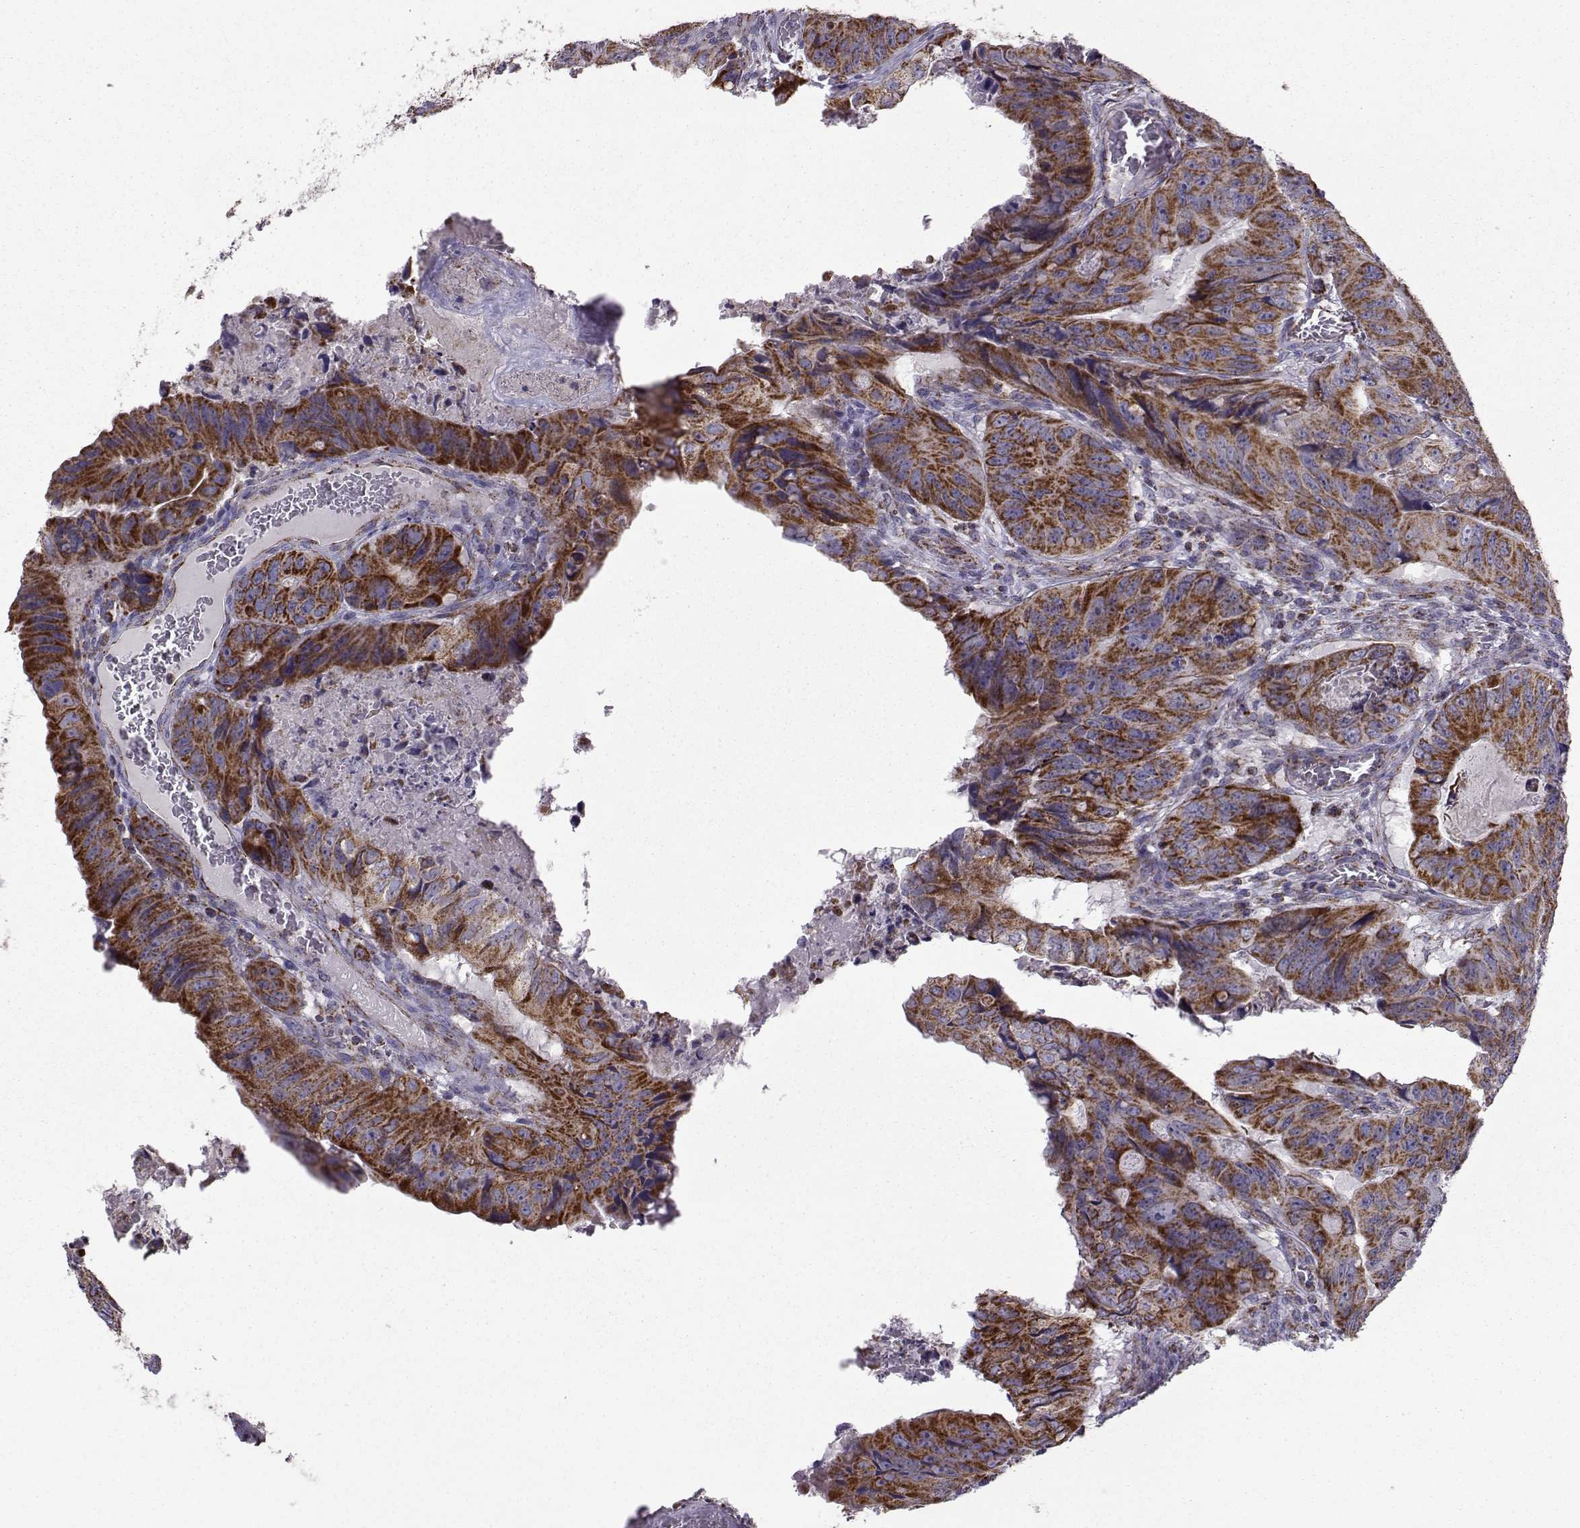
{"staining": {"intensity": "strong", "quantity": ">75%", "location": "cytoplasmic/membranous"}, "tissue": "colorectal cancer", "cell_type": "Tumor cells", "image_type": "cancer", "snomed": [{"axis": "morphology", "description": "Adenocarcinoma, NOS"}, {"axis": "topography", "description": "Colon"}], "caption": "Protein analysis of colorectal cancer tissue demonstrates strong cytoplasmic/membranous expression in approximately >75% of tumor cells.", "gene": "NECAB3", "patient": {"sex": "male", "age": 79}}